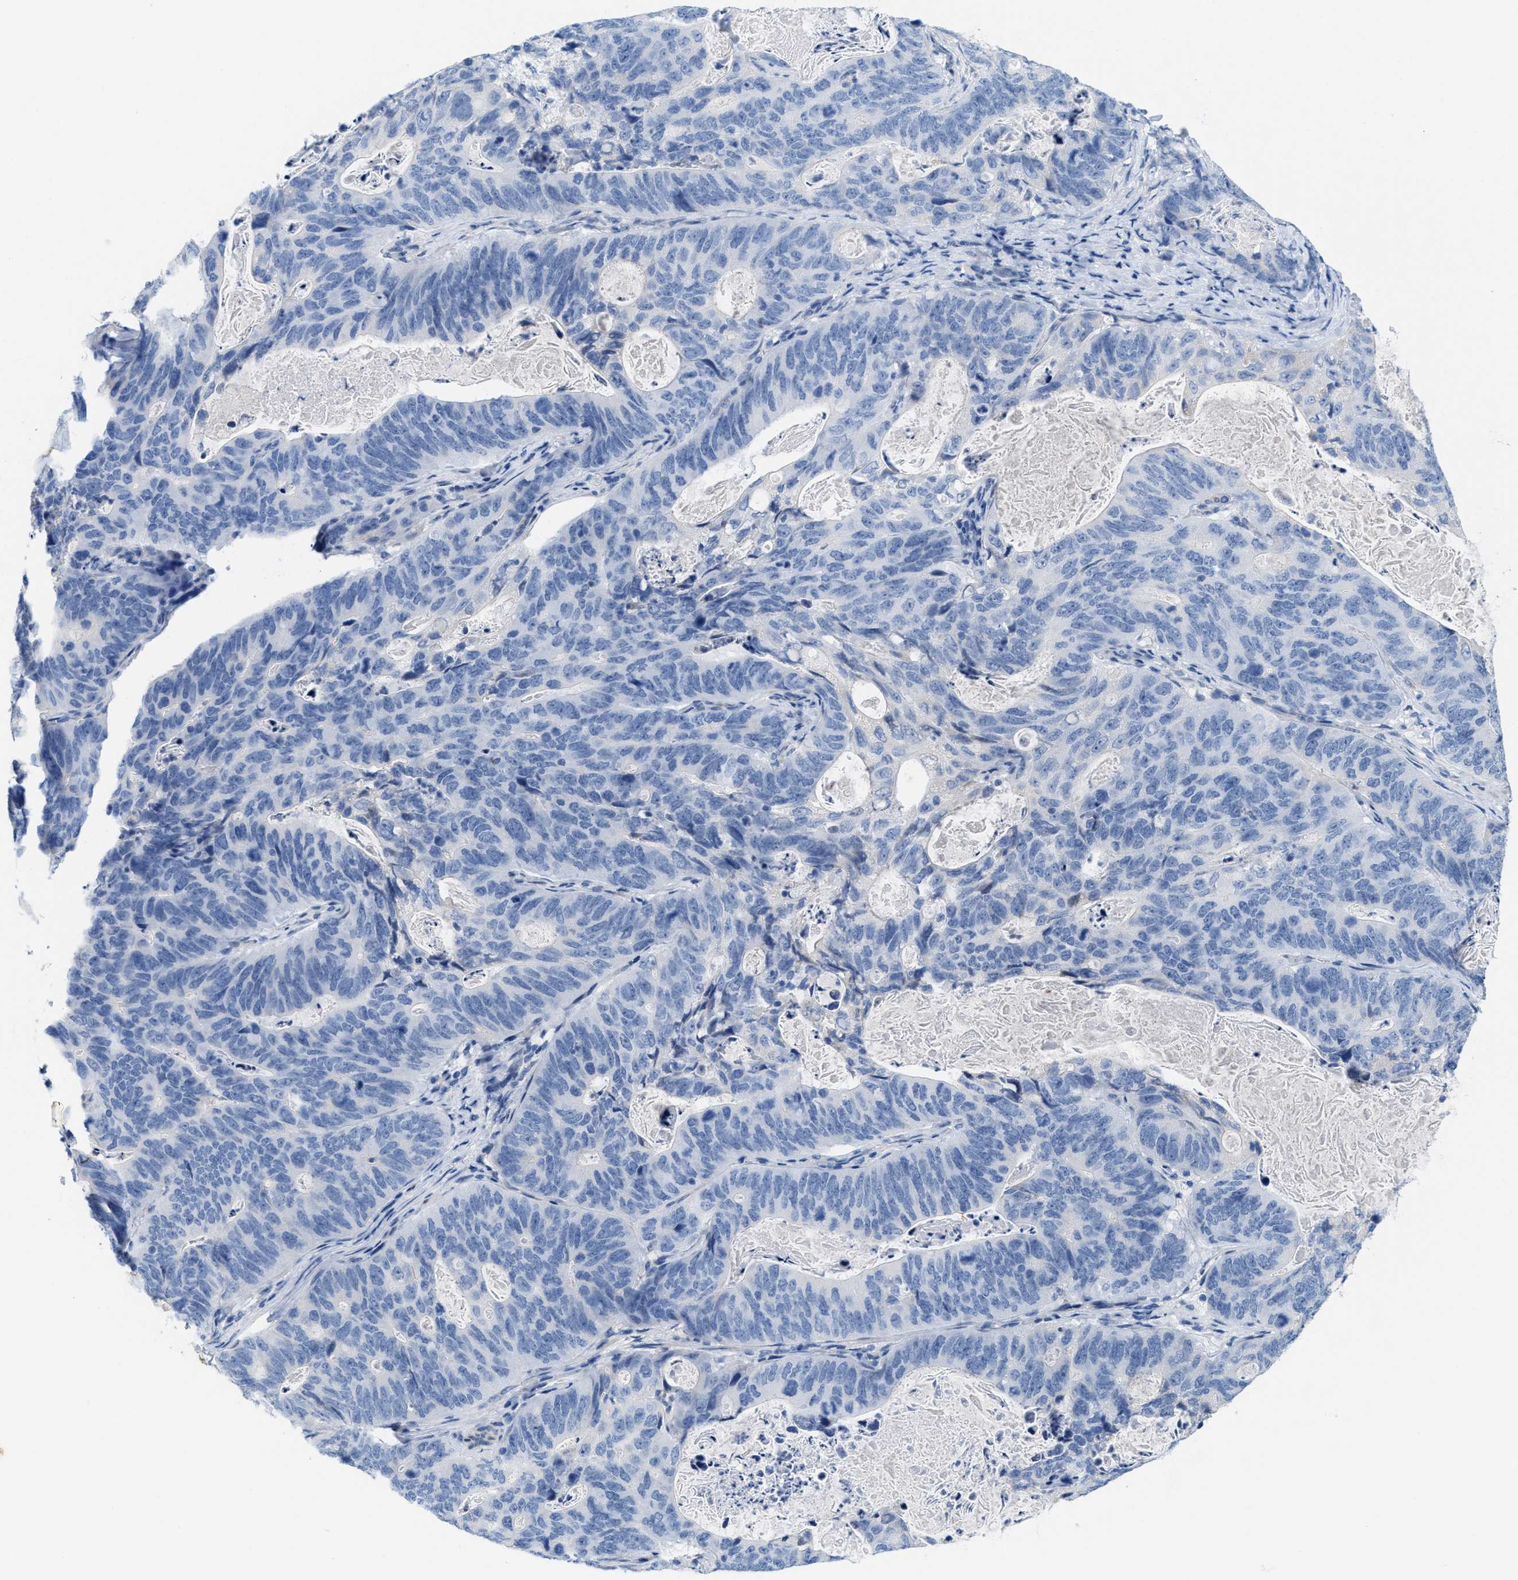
{"staining": {"intensity": "negative", "quantity": "none", "location": "none"}, "tissue": "stomach cancer", "cell_type": "Tumor cells", "image_type": "cancer", "snomed": [{"axis": "morphology", "description": "Normal tissue, NOS"}, {"axis": "morphology", "description": "Adenocarcinoma, NOS"}, {"axis": "topography", "description": "Stomach"}], "caption": "Image shows no protein staining in tumor cells of stomach cancer (adenocarcinoma) tissue.", "gene": "CPA2", "patient": {"sex": "female", "age": 89}}